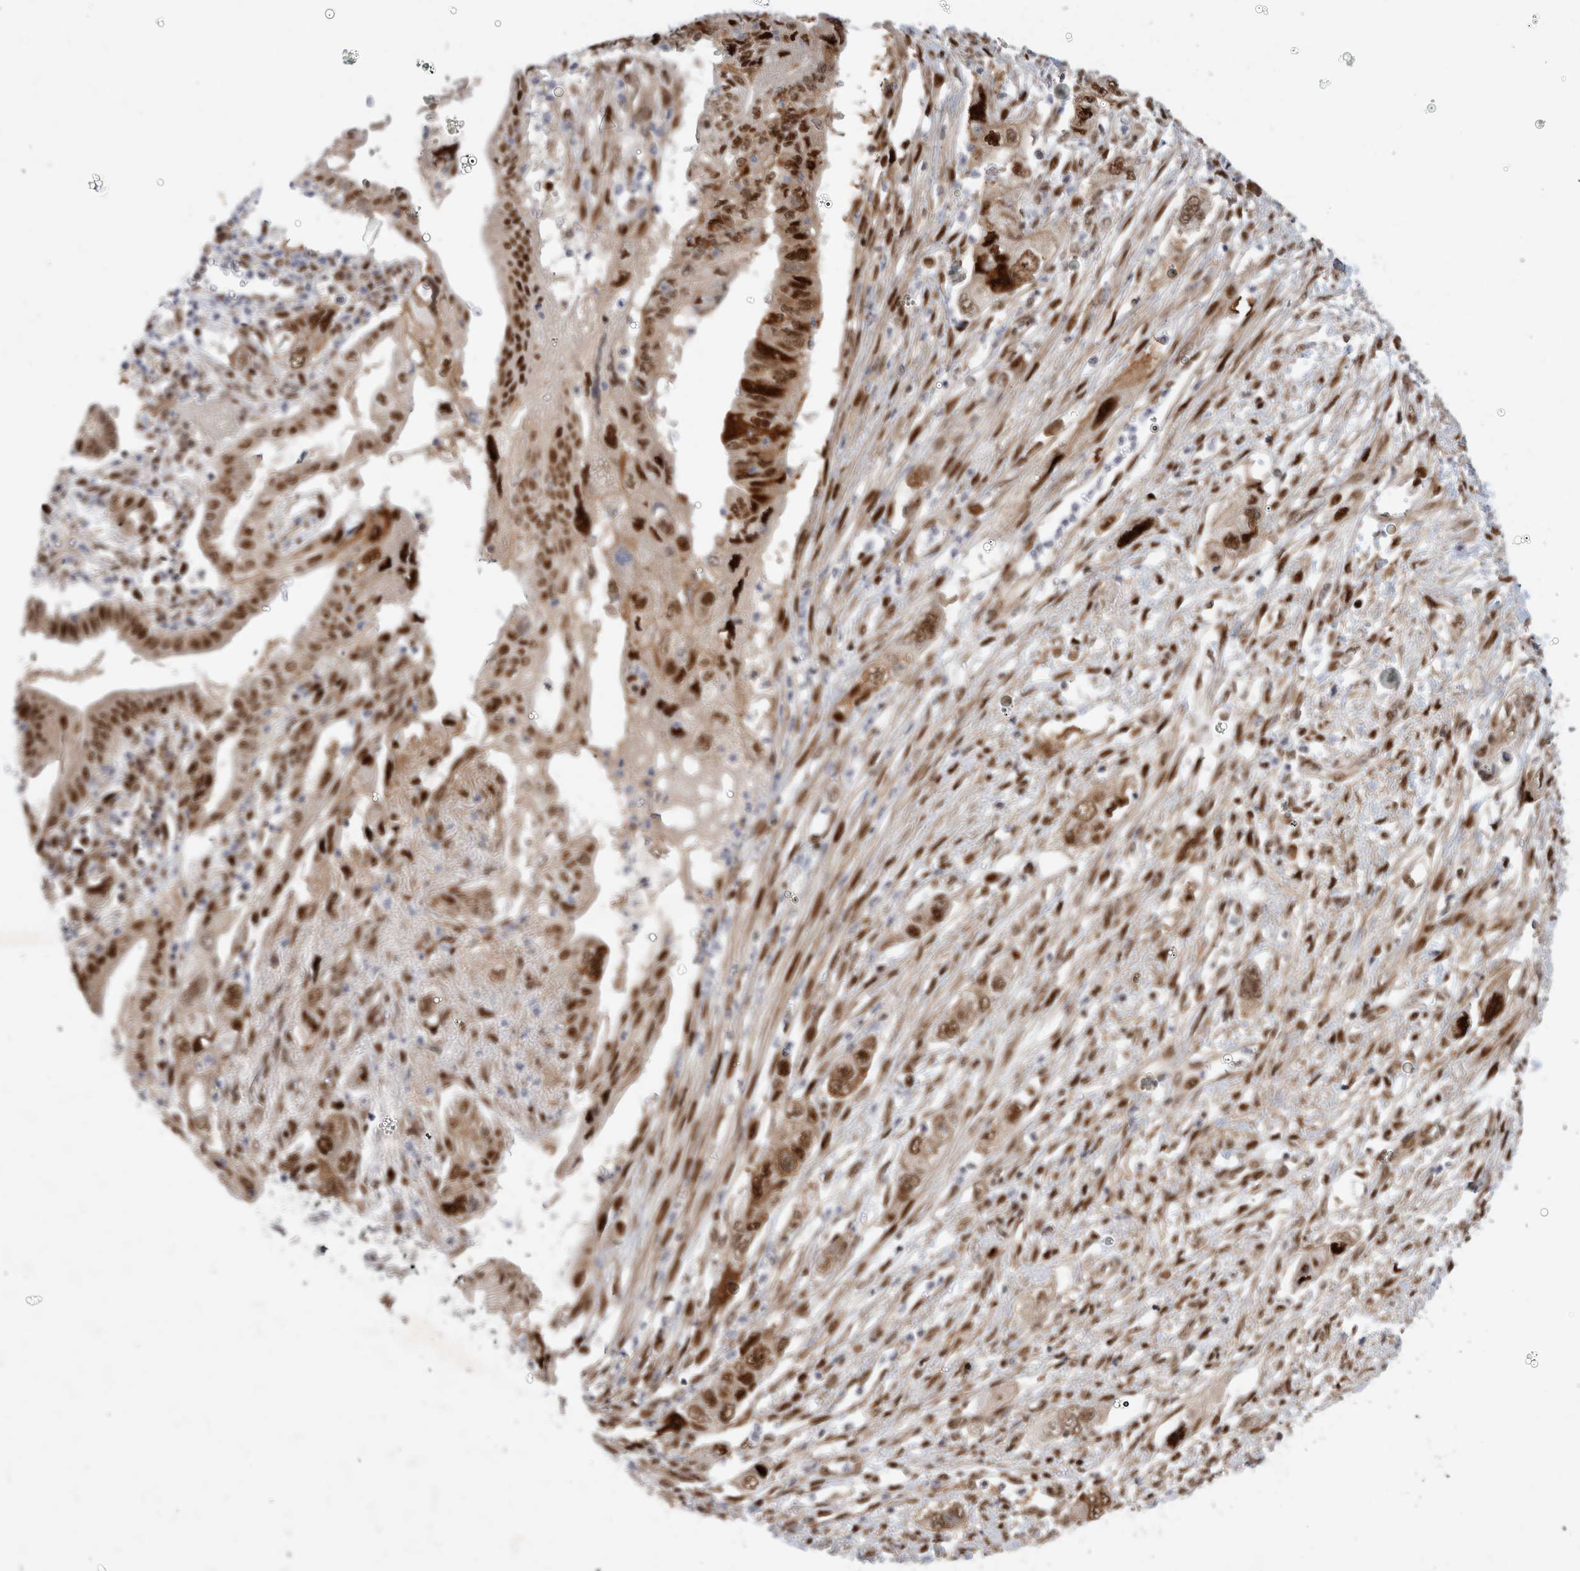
{"staining": {"intensity": "strong", "quantity": ">75%", "location": "nuclear"}, "tissue": "pancreatic cancer", "cell_type": "Tumor cells", "image_type": "cancer", "snomed": [{"axis": "morphology", "description": "Adenocarcinoma, NOS"}, {"axis": "topography", "description": "Pancreas"}], "caption": "Immunohistochemistry (DAB (3,3'-diaminobenzidine)) staining of pancreatic cancer (adenocarcinoma) exhibits strong nuclear protein positivity in about >75% of tumor cells.", "gene": "TCF4", "patient": {"sex": "female", "age": 73}}